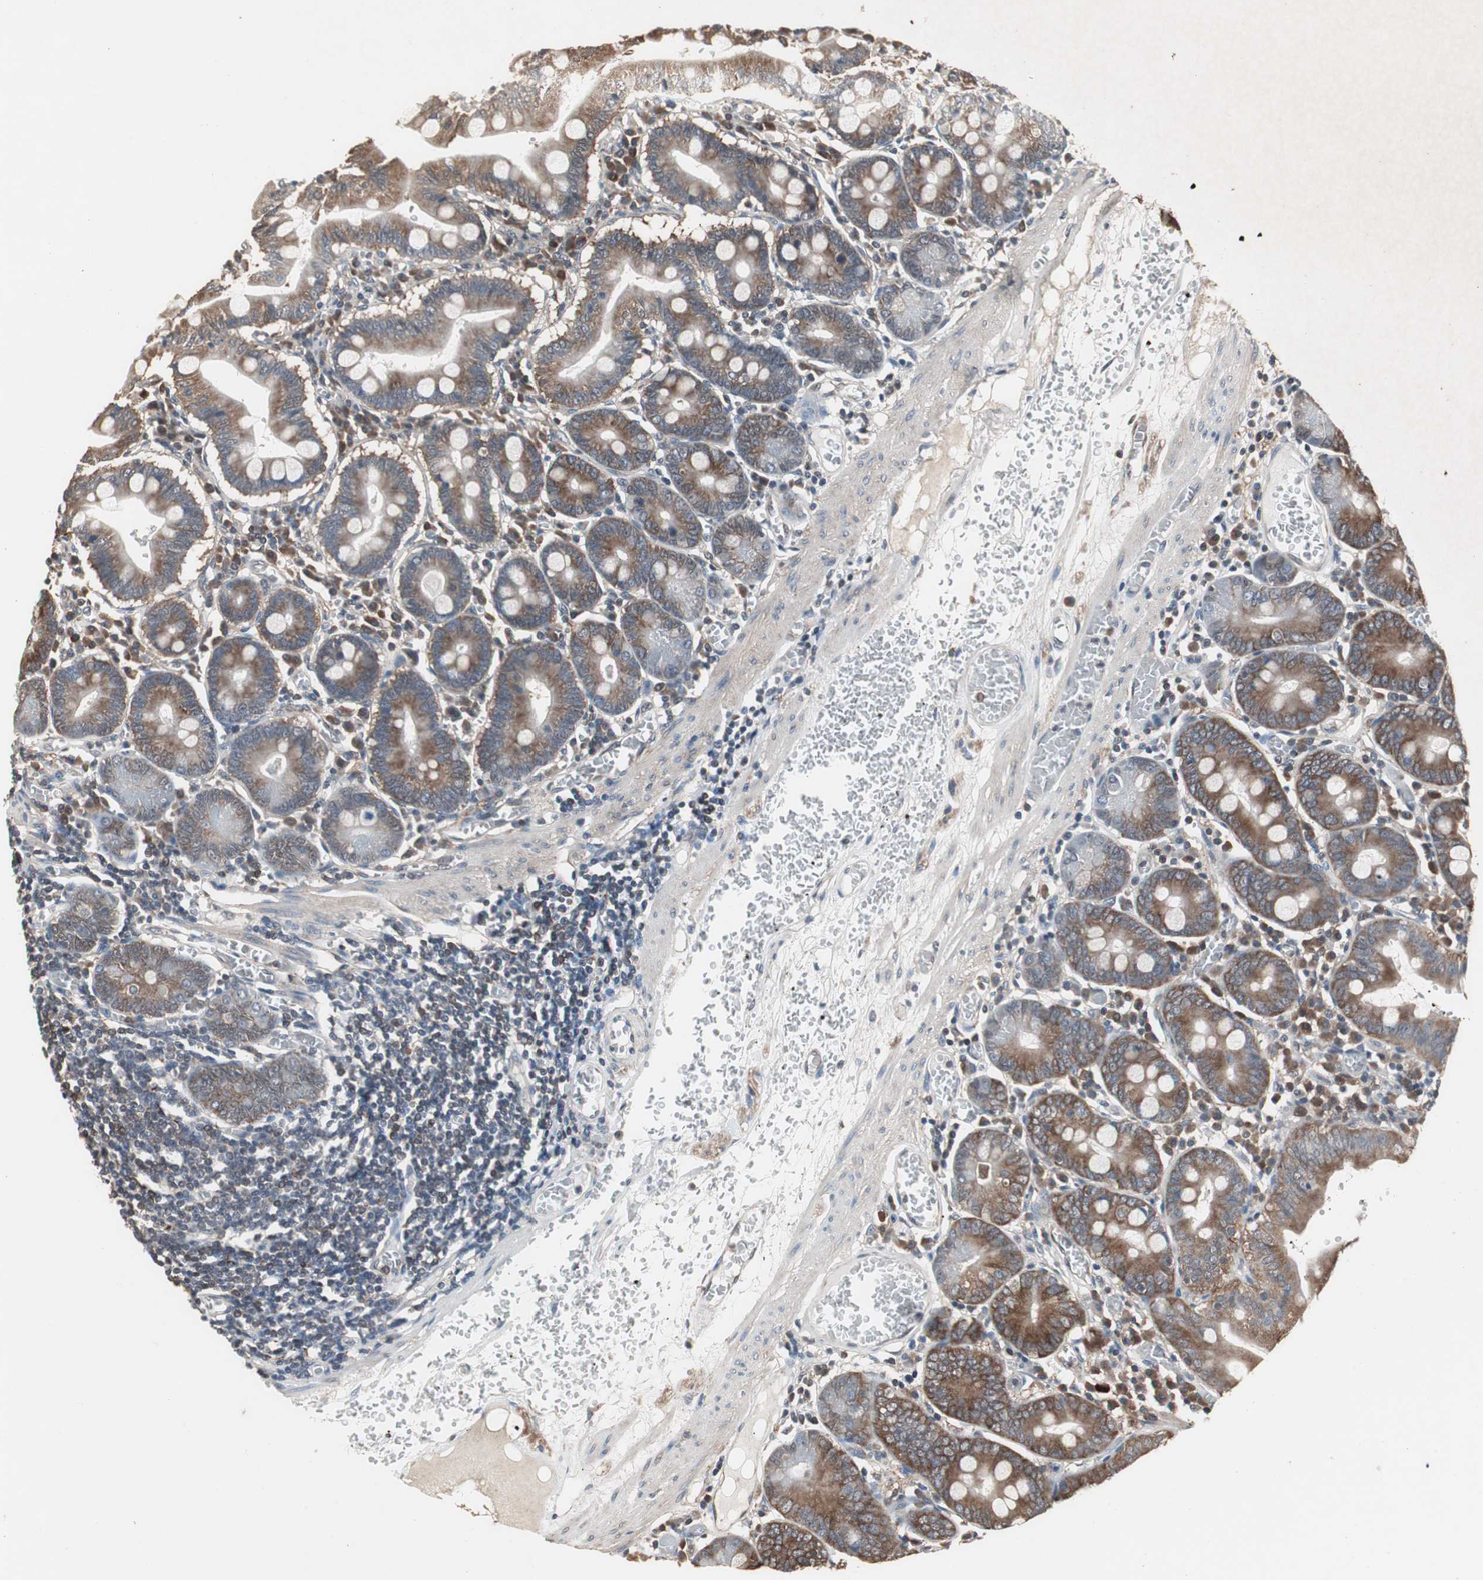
{"staining": {"intensity": "moderate", "quantity": ">75%", "location": "cytoplasmic/membranous"}, "tissue": "small intestine", "cell_type": "Glandular cells", "image_type": "normal", "snomed": [{"axis": "morphology", "description": "Normal tissue, NOS"}, {"axis": "topography", "description": "Small intestine"}], "caption": "Moderate cytoplasmic/membranous staining for a protein is seen in about >75% of glandular cells of benign small intestine using immunohistochemistry (IHC).", "gene": "ZSCAN22", "patient": {"sex": "male", "age": 71}}